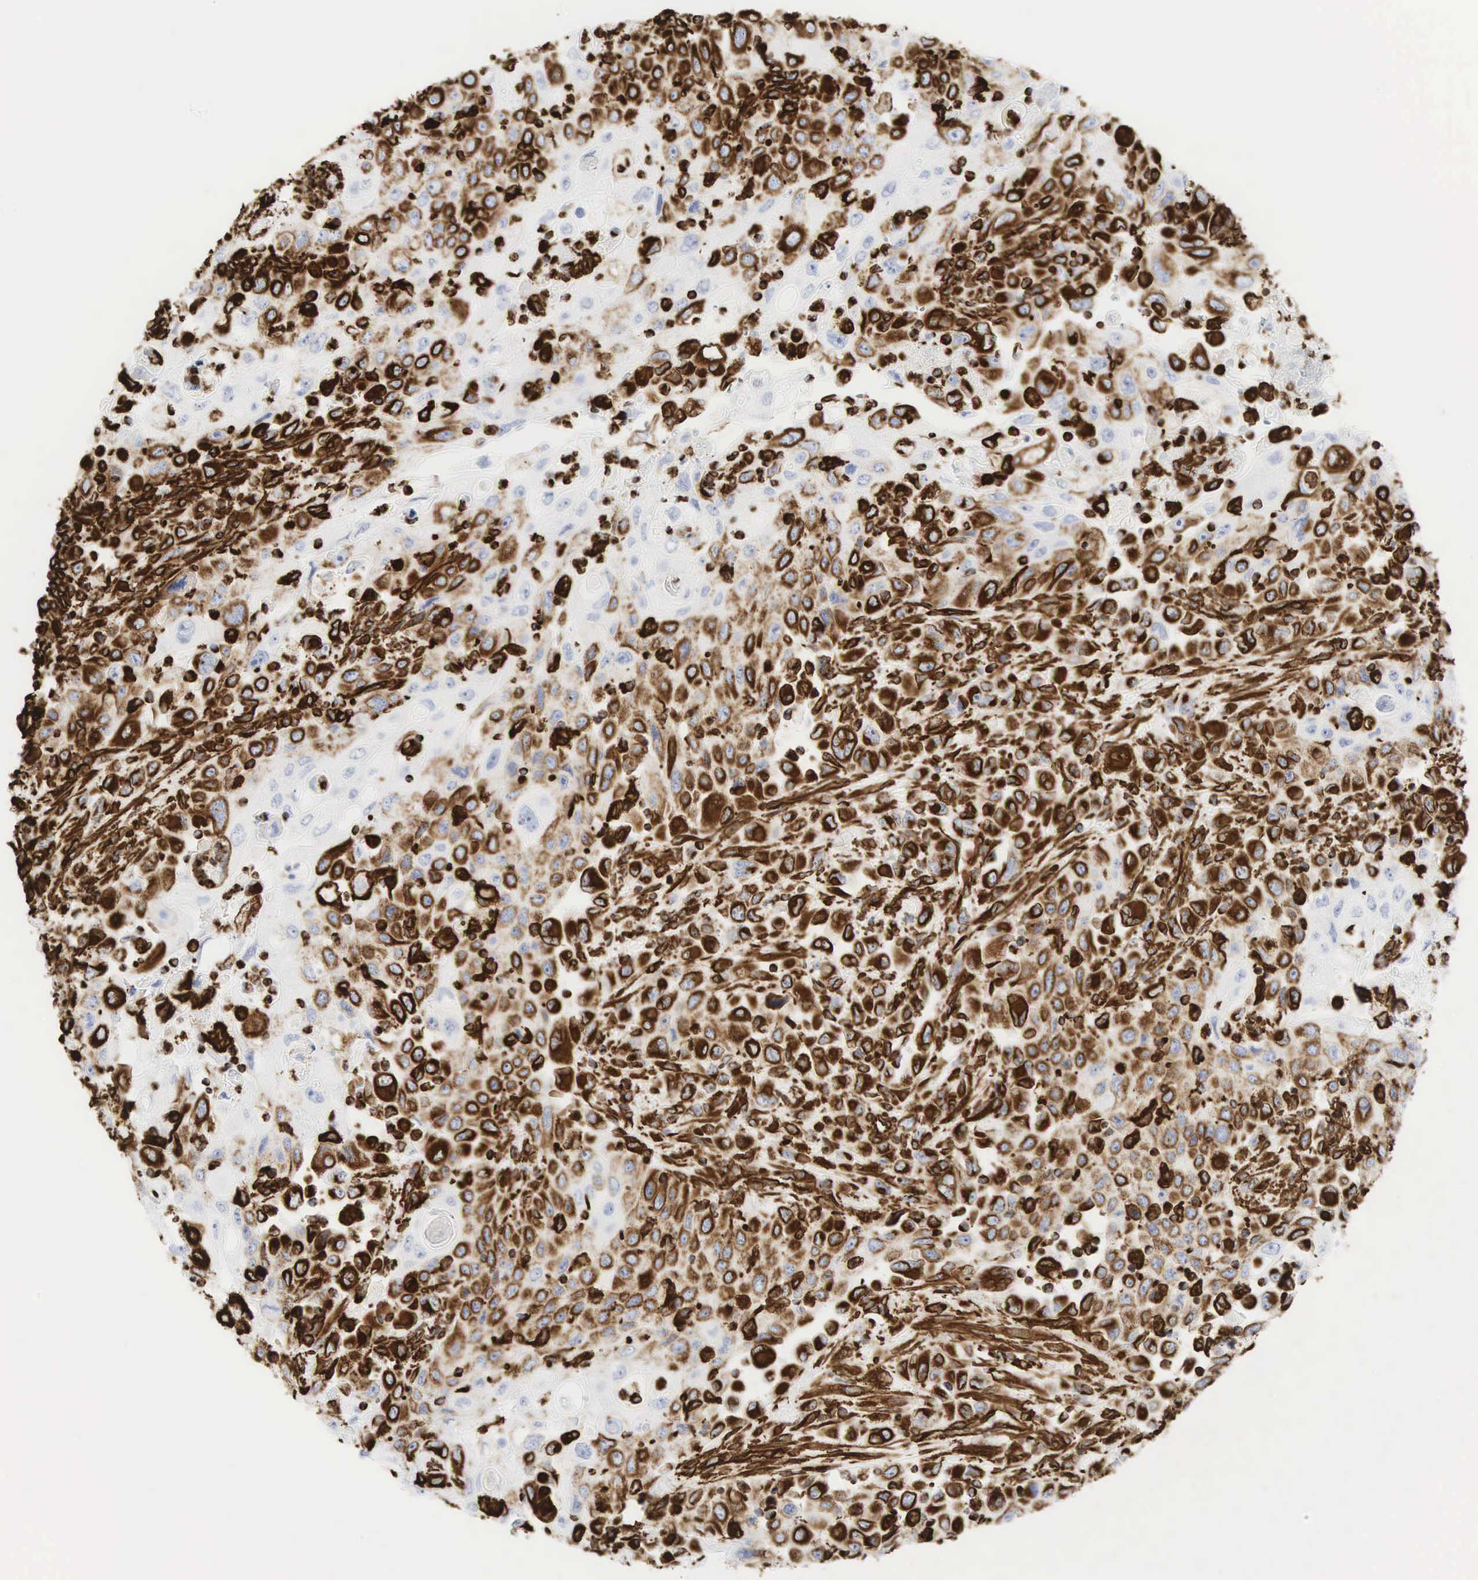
{"staining": {"intensity": "strong", "quantity": "25%-75%", "location": "cytoplasmic/membranous"}, "tissue": "pancreatic cancer", "cell_type": "Tumor cells", "image_type": "cancer", "snomed": [{"axis": "morphology", "description": "Adenocarcinoma, NOS"}, {"axis": "topography", "description": "Pancreas"}], "caption": "High-magnification brightfield microscopy of adenocarcinoma (pancreatic) stained with DAB (3,3'-diaminobenzidine) (brown) and counterstained with hematoxylin (blue). tumor cells exhibit strong cytoplasmic/membranous staining is appreciated in about25%-75% of cells.", "gene": "VIM", "patient": {"sex": "male", "age": 70}}